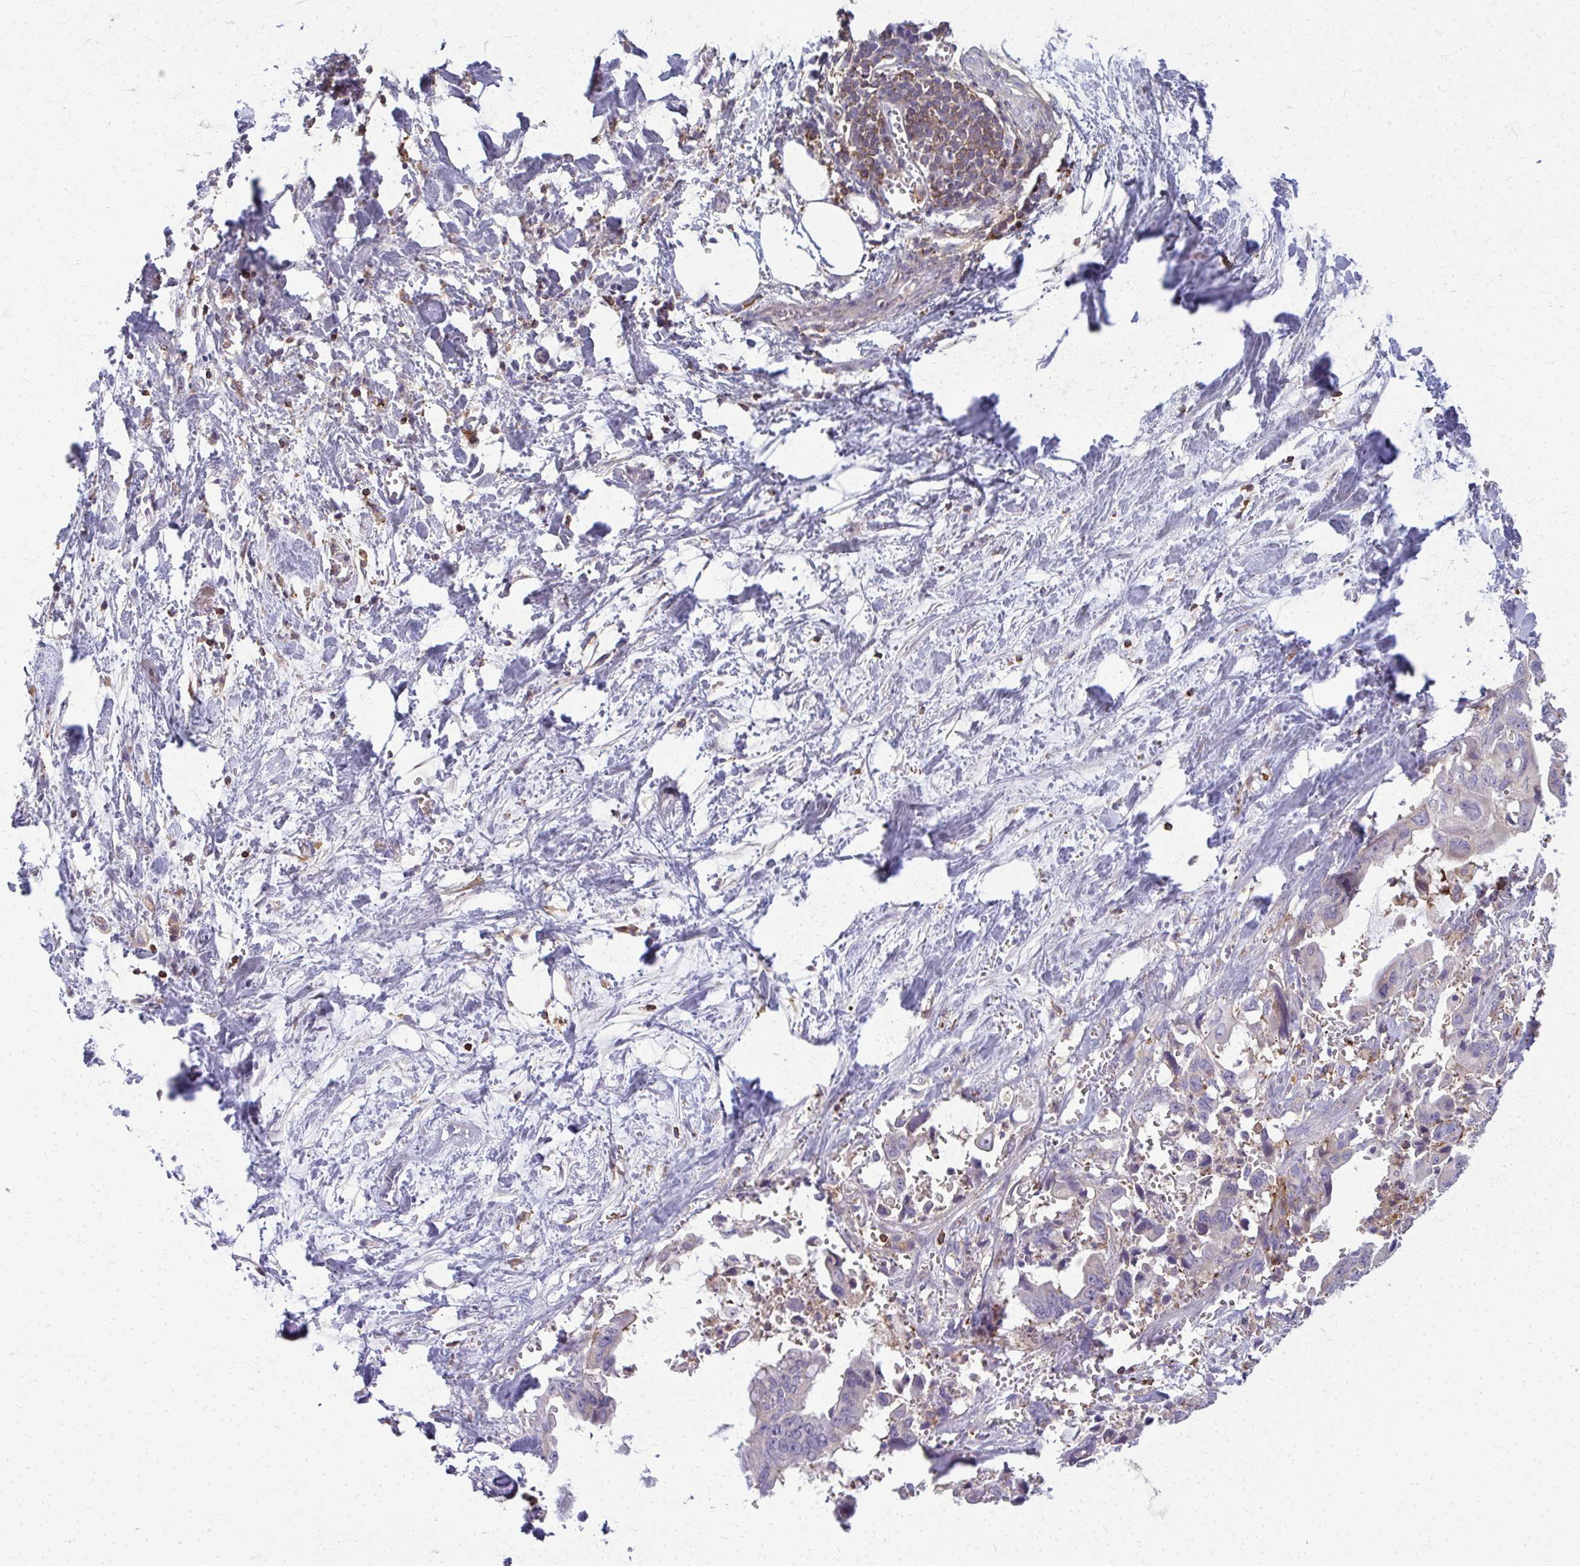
{"staining": {"intensity": "negative", "quantity": "none", "location": "none"}, "tissue": "pancreatic cancer", "cell_type": "Tumor cells", "image_type": "cancer", "snomed": [{"axis": "morphology", "description": "Adenocarcinoma, NOS"}, {"axis": "topography", "description": "Pancreas"}], "caption": "Histopathology image shows no significant protein staining in tumor cells of adenocarcinoma (pancreatic). The staining is performed using DAB (3,3'-diaminobenzidine) brown chromogen with nuclei counter-stained in using hematoxylin.", "gene": "AP5M1", "patient": {"sex": "male", "age": 61}}